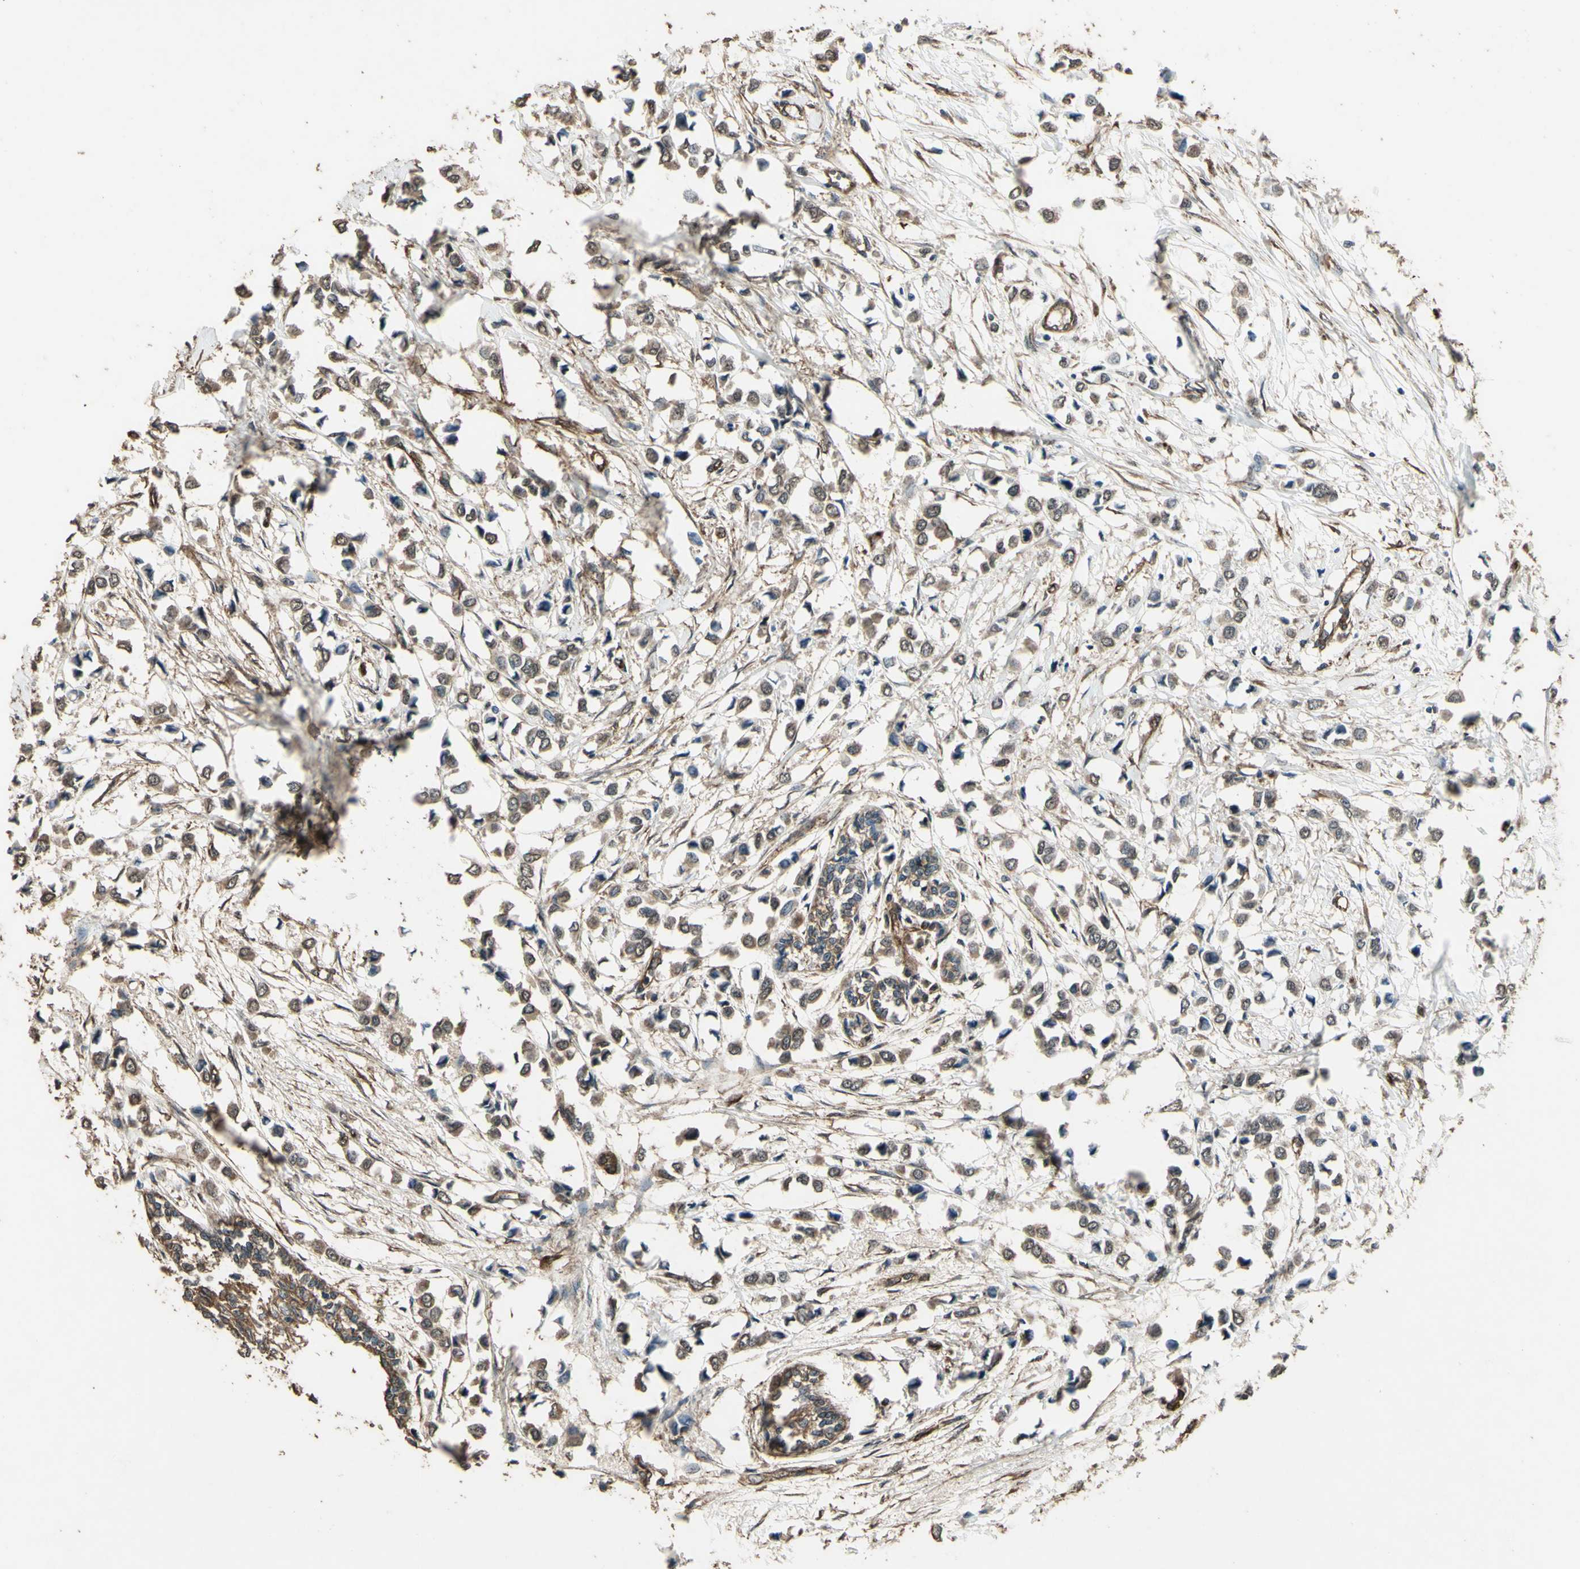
{"staining": {"intensity": "weak", "quantity": "25%-75%", "location": "cytoplasmic/membranous"}, "tissue": "breast cancer", "cell_type": "Tumor cells", "image_type": "cancer", "snomed": [{"axis": "morphology", "description": "Lobular carcinoma"}, {"axis": "topography", "description": "Breast"}], "caption": "Immunohistochemical staining of breast cancer shows weak cytoplasmic/membranous protein expression in approximately 25%-75% of tumor cells.", "gene": "TSPO", "patient": {"sex": "female", "age": 51}}